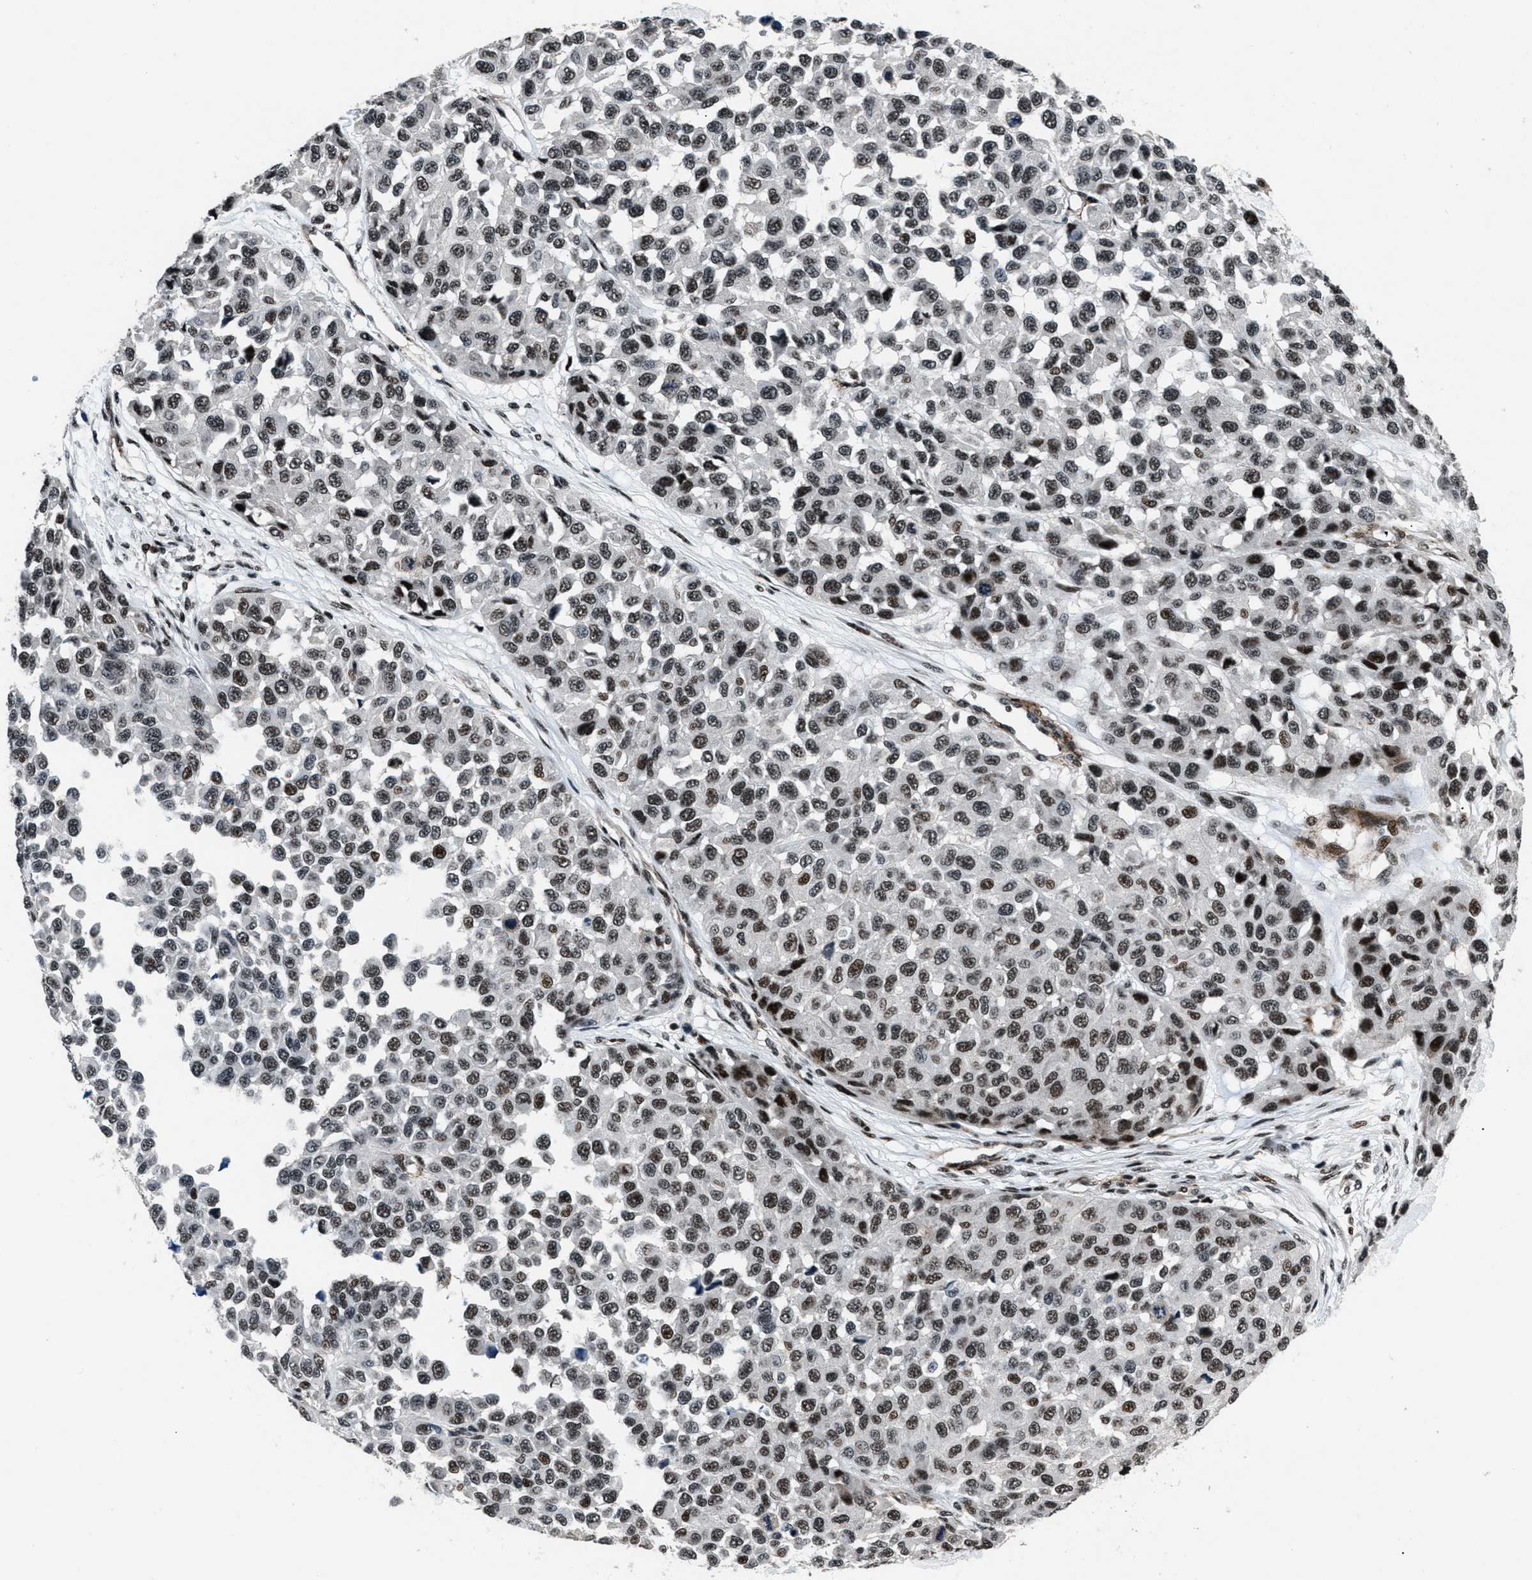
{"staining": {"intensity": "strong", "quantity": ">75%", "location": "nuclear"}, "tissue": "melanoma", "cell_type": "Tumor cells", "image_type": "cancer", "snomed": [{"axis": "morphology", "description": "Normal tissue, NOS"}, {"axis": "morphology", "description": "Malignant melanoma, NOS"}, {"axis": "topography", "description": "Skin"}], "caption": "Immunohistochemical staining of melanoma exhibits high levels of strong nuclear expression in about >75% of tumor cells.", "gene": "SMARCB1", "patient": {"sex": "male", "age": 62}}